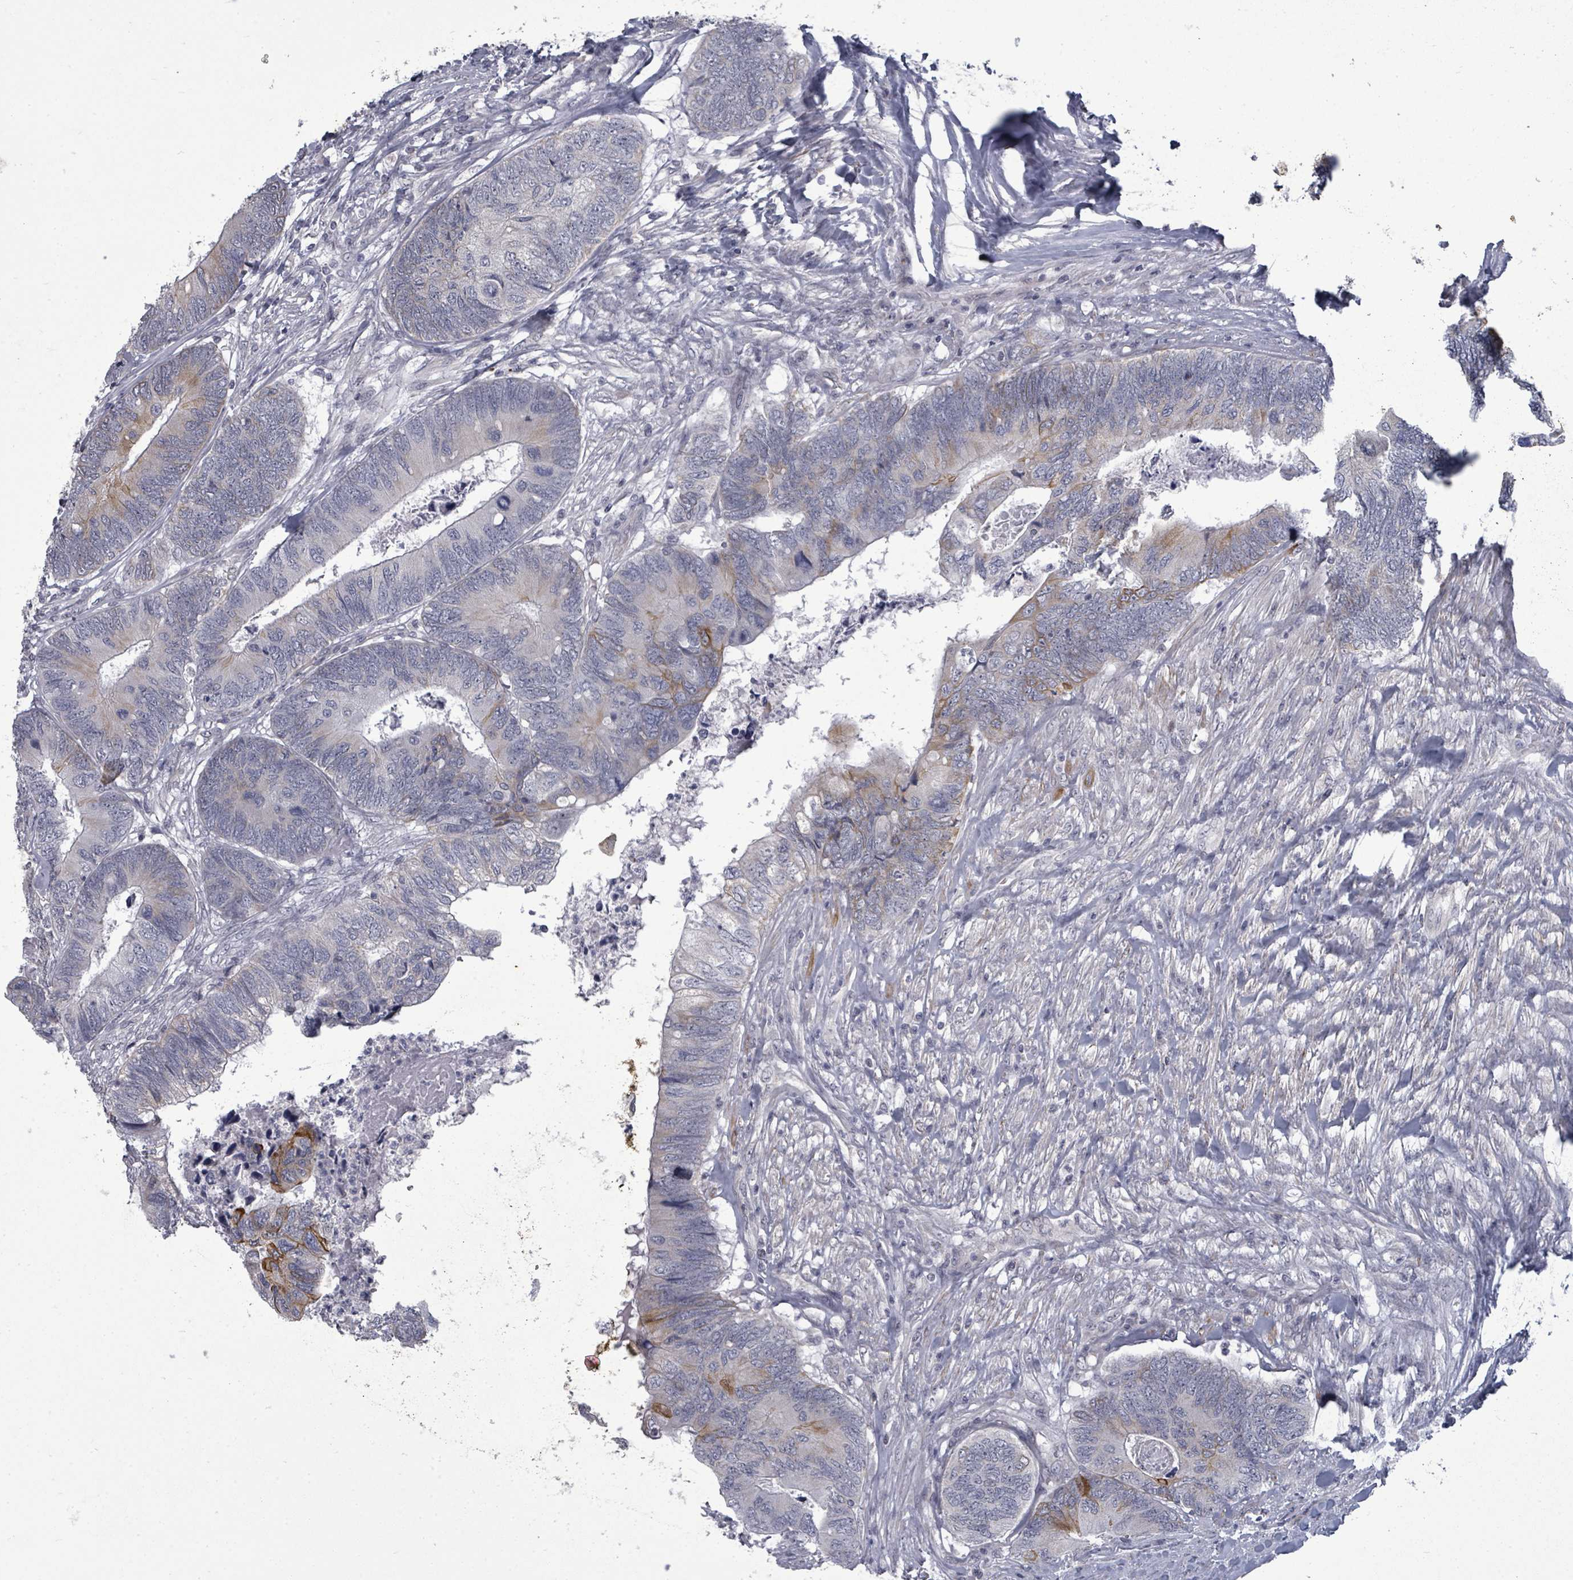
{"staining": {"intensity": "weak", "quantity": "<25%", "location": "cytoplasmic/membranous"}, "tissue": "colorectal cancer", "cell_type": "Tumor cells", "image_type": "cancer", "snomed": [{"axis": "morphology", "description": "Adenocarcinoma, NOS"}, {"axis": "topography", "description": "Colon"}], "caption": "This histopathology image is of colorectal adenocarcinoma stained with immunohistochemistry (IHC) to label a protein in brown with the nuclei are counter-stained blue. There is no staining in tumor cells. (Stains: DAB immunohistochemistry with hematoxylin counter stain, Microscopy: brightfield microscopy at high magnification).", "gene": "PTPN20", "patient": {"sex": "female", "age": 67}}